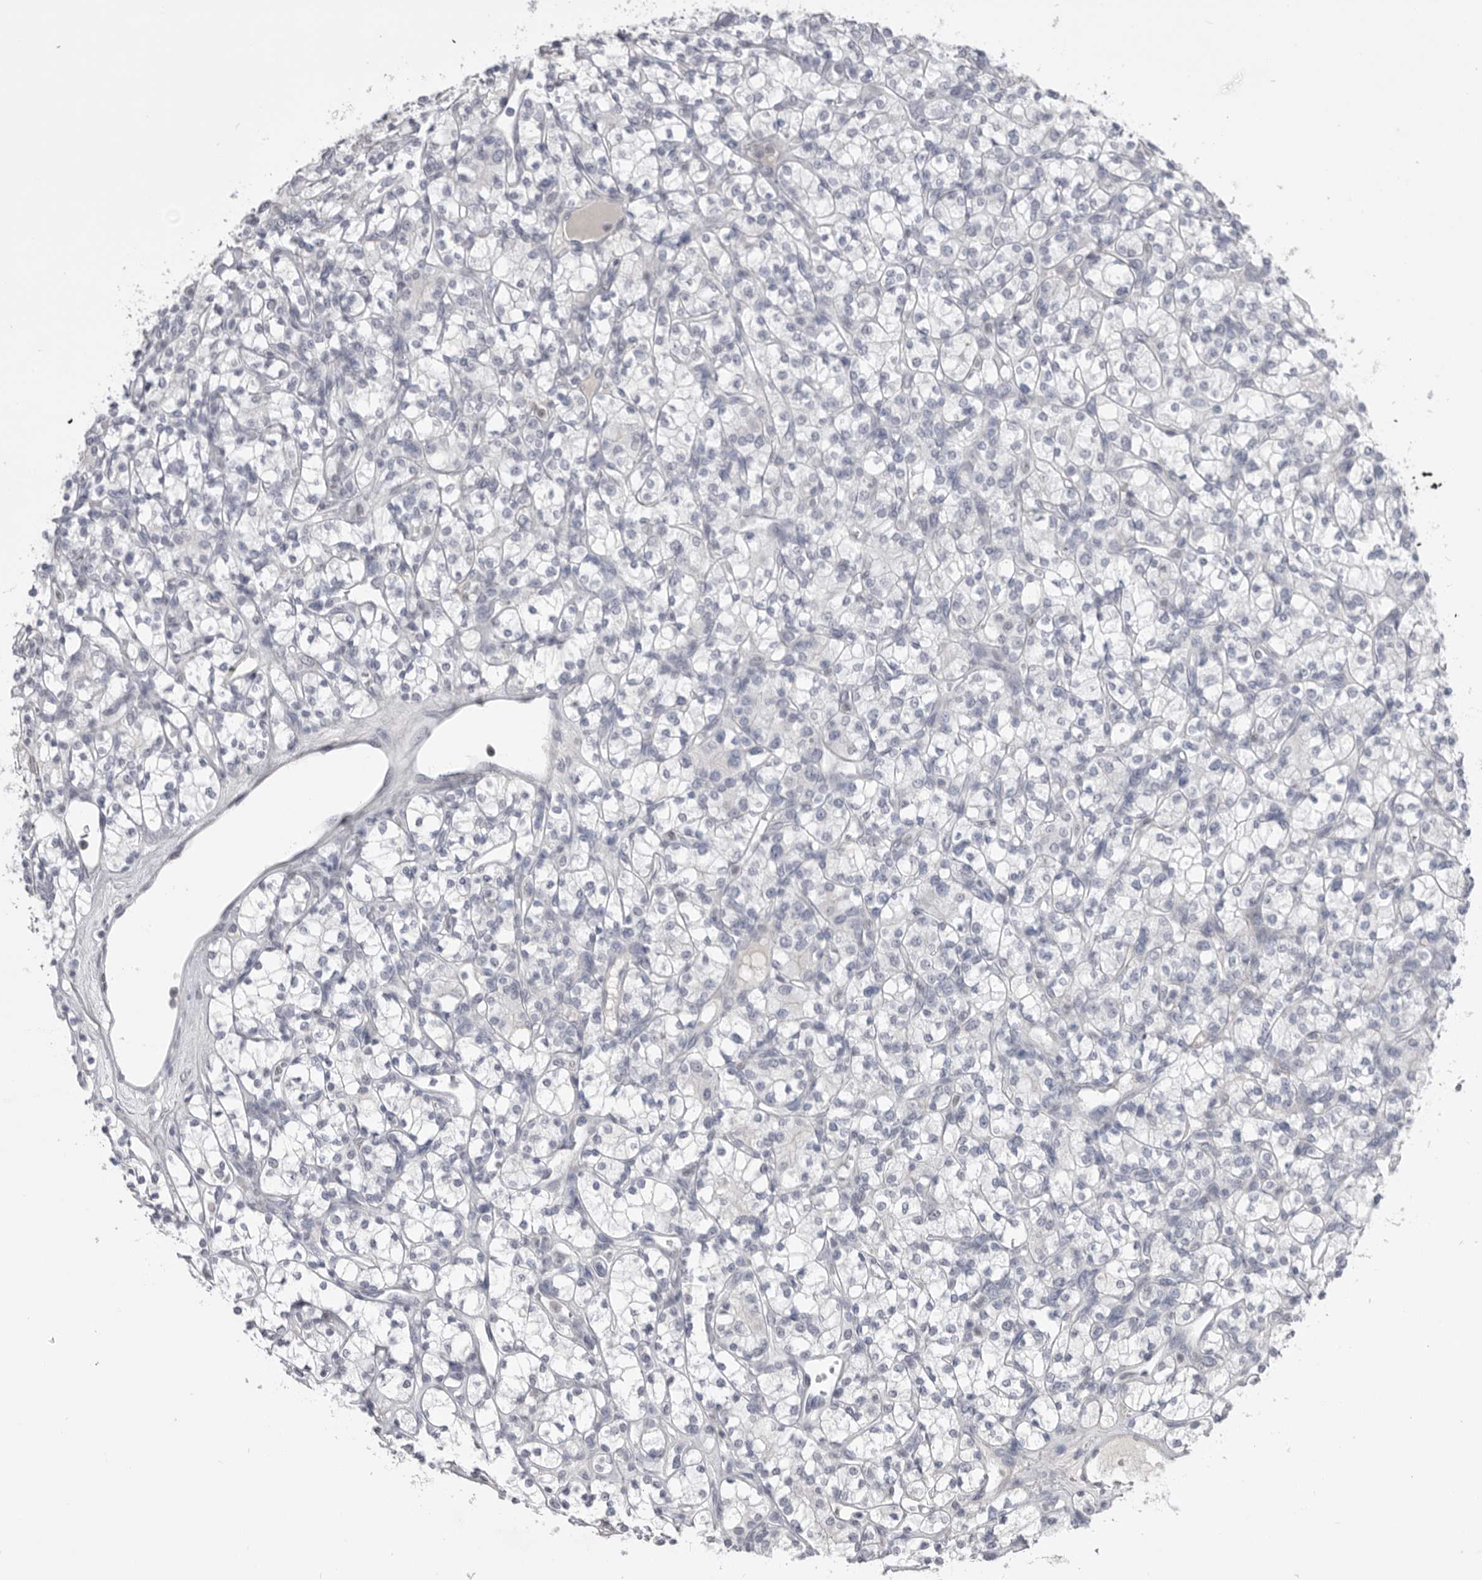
{"staining": {"intensity": "negative", "quantity": "none", "location": "none"}, "tissue": "renal cancer", "cell_type": "Tumor cells", "image_type": "cancer", "snomed": [{"axis": "morphology", "description": "Adenocarcinoma, NOS"}, {"axis": "topography", "description": "Kidney"}], "caption": "Tumor cells show no significant staining in adenocarcinoma (renal).", "gene": "ZBTB7B", "patient": {"sex": "male", "age": 77}}